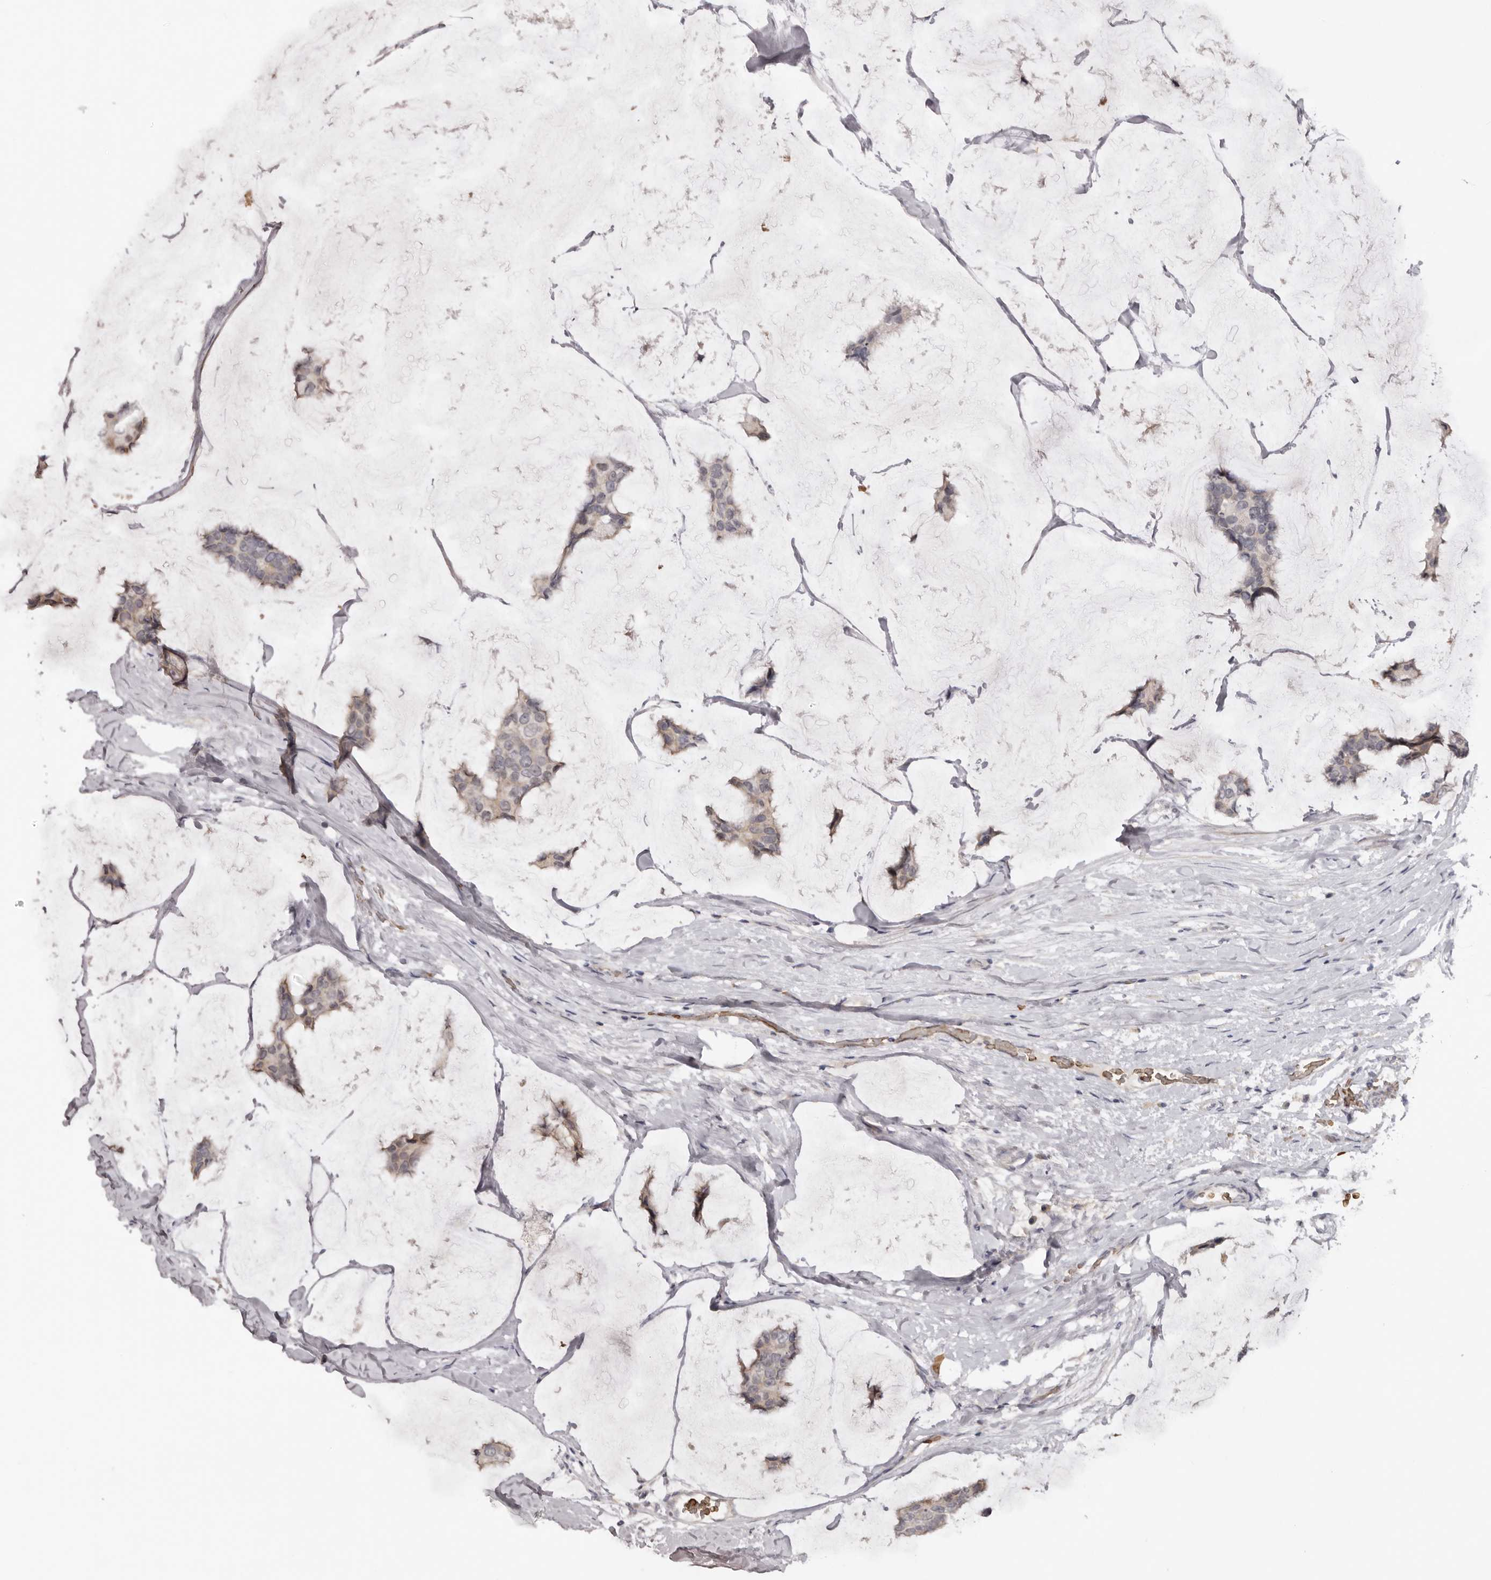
{"staining": {"intensity": "weak", "quantity": "<25%", "location": "cytoplasmic/membranous"}, "tissue": "breast cancer", "cell_type": "Tumor cells", "image_type": "cancer", "snomed": [{"axis": "morphology", "description": "Normal tissue, NOS"}, {"axis": "morphology", "description": "Duct carcinoma"}, {"axis": "topography", "description": "Breast"}], "caption": "Immunohistochemistry of breast intraductal carcinoma shows no positivity in tumor cells.", "gene": "TNR", "patient": {"sex": "female", "age": 50}}